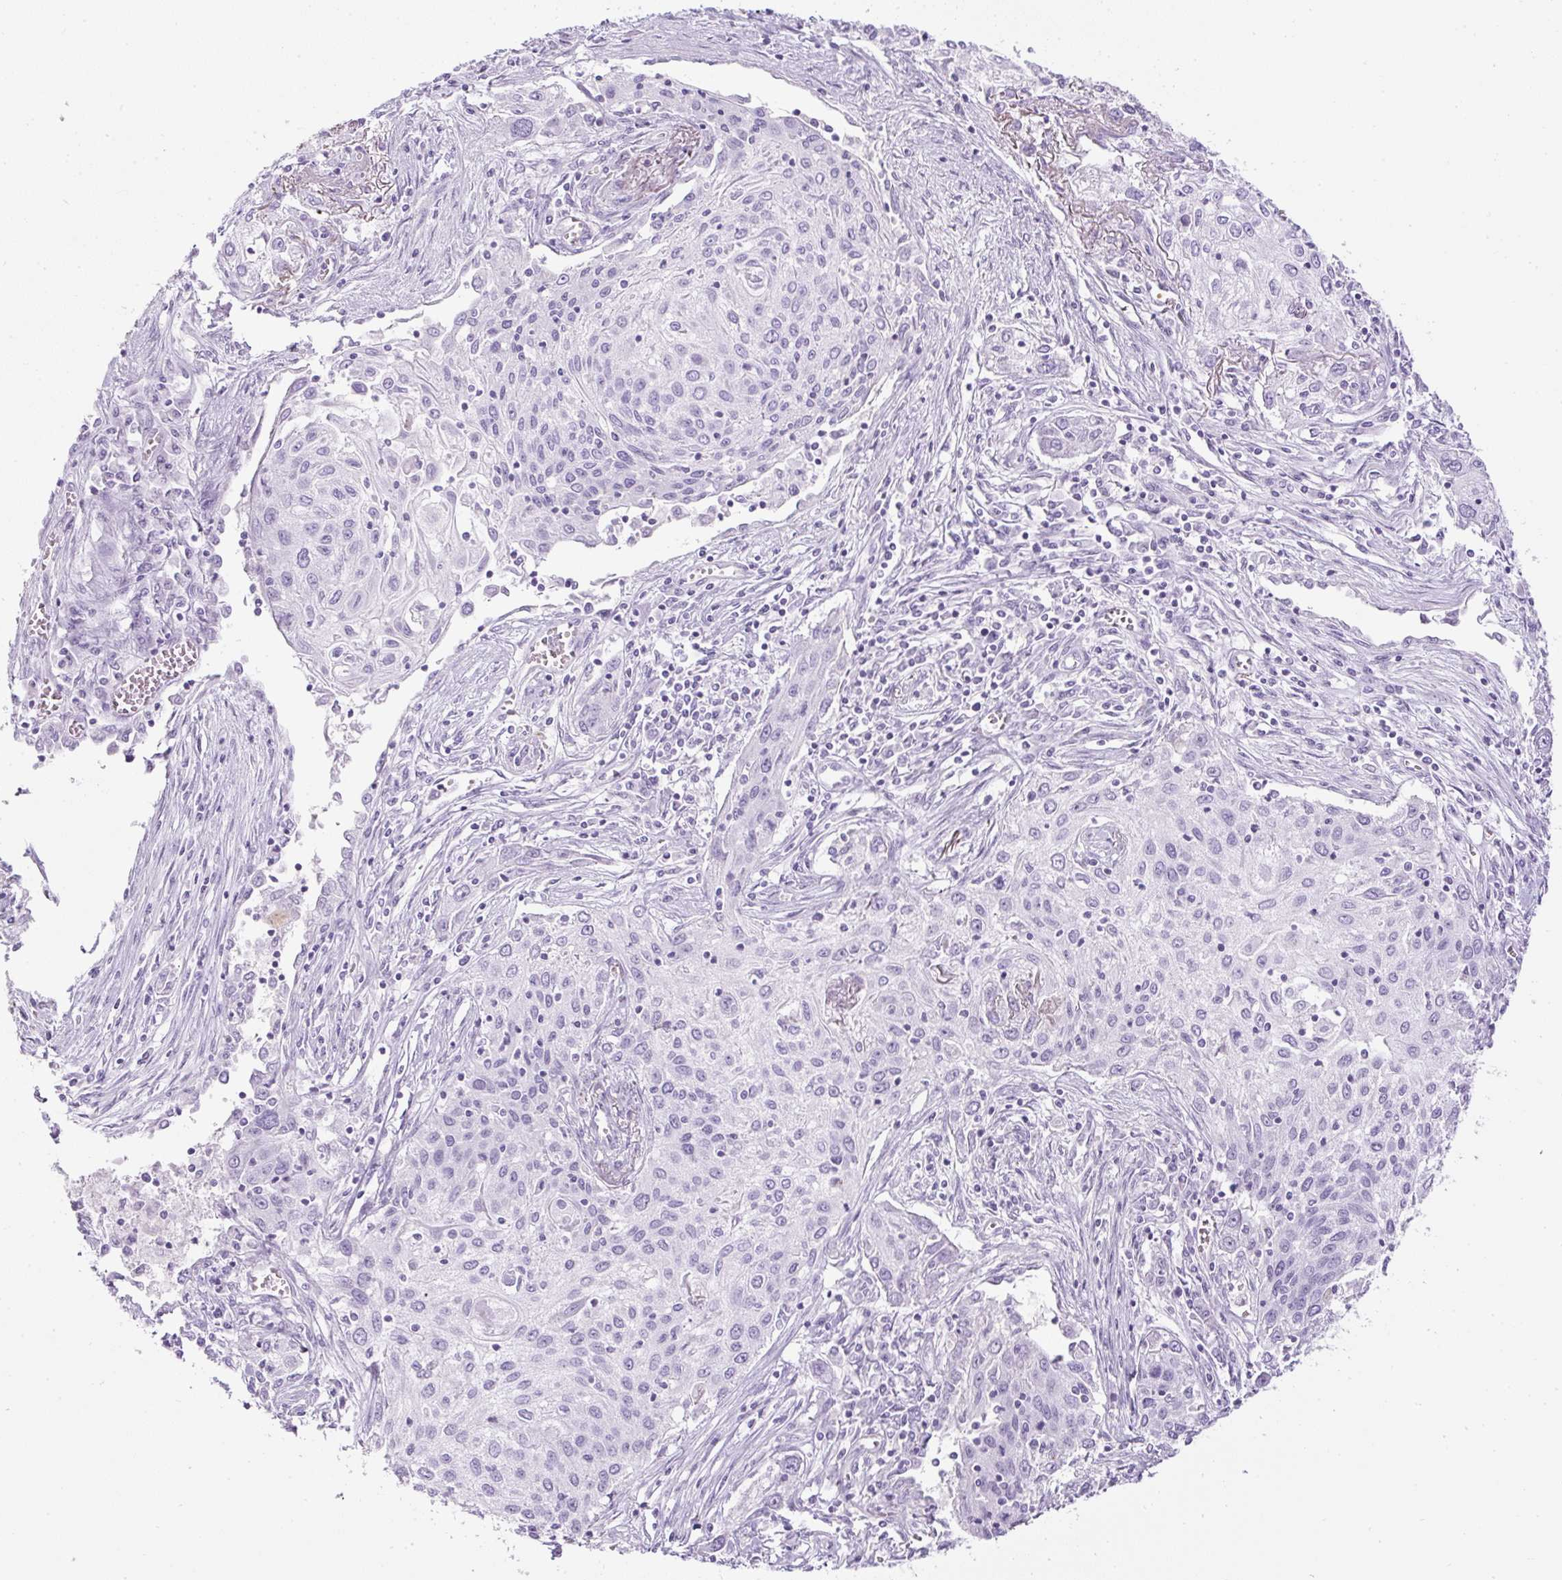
{"staining": {"intensity": "negative", "quantity": "none", "location": "none"}, "tissue": "lung cancer", "cell_type": "Tumor cells", "image_type": "cancer", "snomed": [{"axis": "morphology", "description": "Squamous cell carcinoma, NOS"}, {"axis": "topography", "description": "Lung"}], "caption": "Immunohistochemistry image of human squamous cell carcinoma (lung) stained for a protein (brown), which reveals no expression in tumor cells.", "gene": "APOA1", "patient": {"sex": "female", "age": 69}}